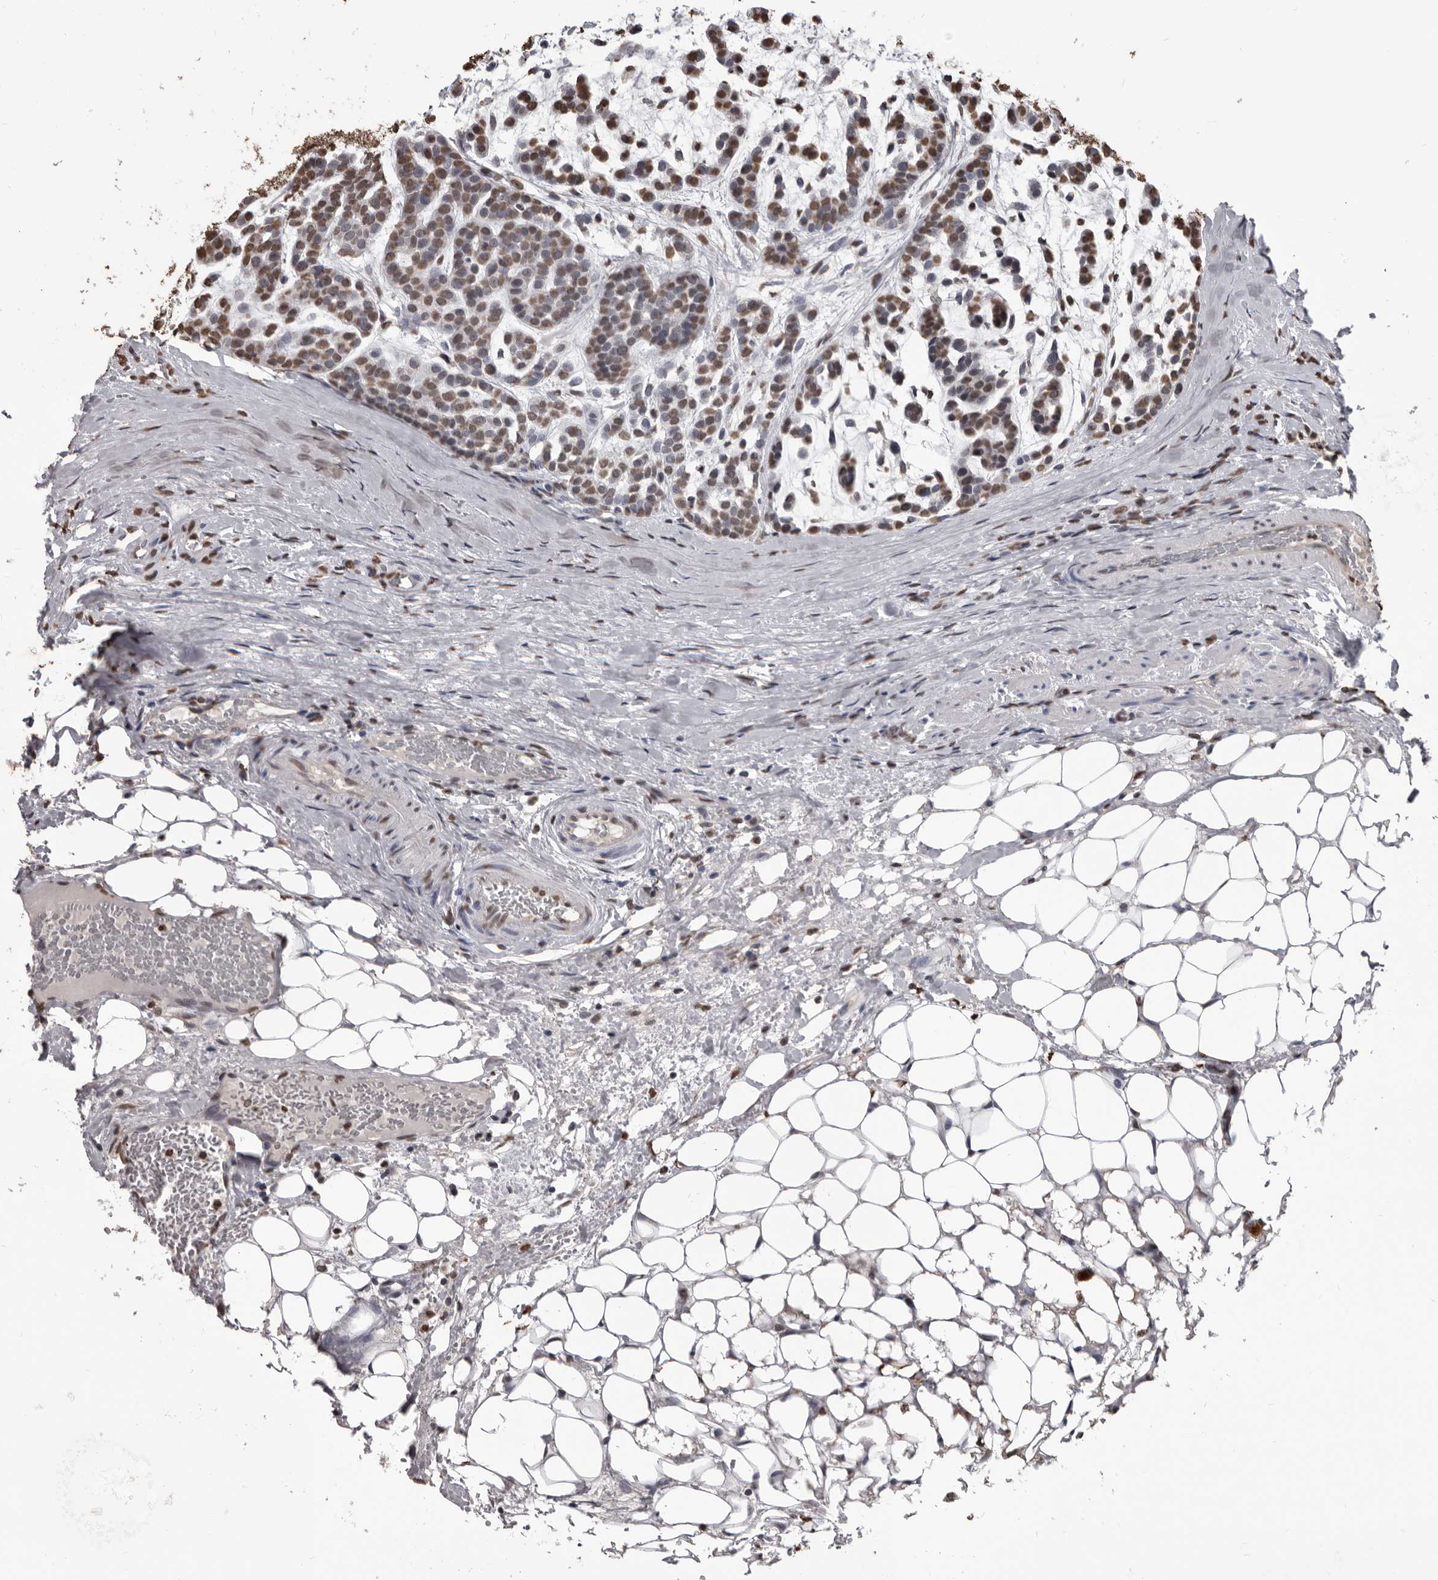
{"staining": {"intensity": "moderate", "quantity": ">75%", "location": "nuclear"}, "tissue": "head and neck cancer", "cell_type": "Tumor cells", "image_type": "cancer", "snomed": [{"axis": "morphology", "description": "Adenocarcinoma, NOS"}, {"axis": "morphology", "description": "Adenoma, NOS"}, {"axis": "topography", "description": "Head-Neck"}], "caption": "Tumor cells reveal medium levels of moderate nuclear expression in approximately >75% of cells in head and neck cancer. (Brightfield microscopy of DAB IHC at high magnification).", "gene": "AHR", "patient": {"sex": "female", "age": 55}}